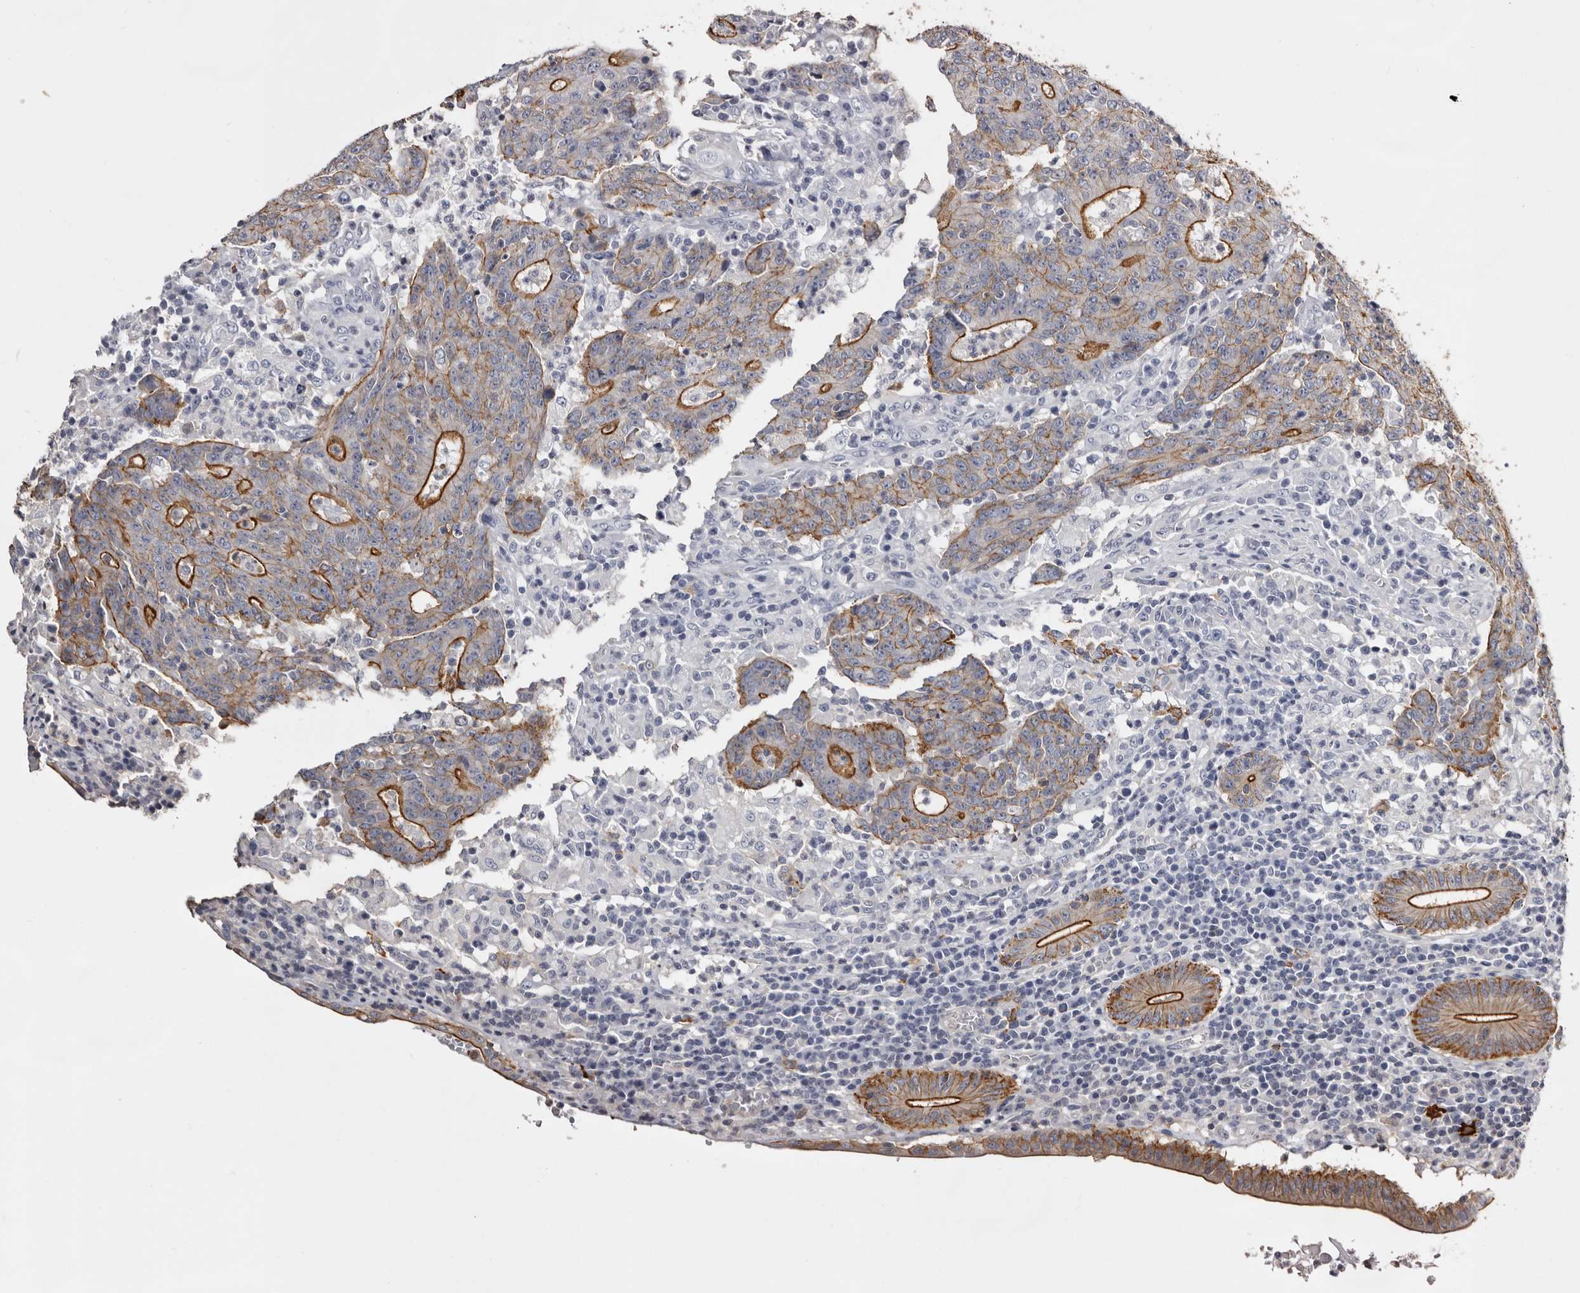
{"staining": {"intensity": "strong", "quantity": "25%-75%", "location": "cytoplasmic/membranous"}, "tissue": "colorectal cancer", "cell_type": "Tumor cells", "image_type": "cancer", "snomed": [{"axis": "morphology", "description": "Adenocarcinoma, NOS"}, {"axis": "topography", "description": "Colon"}], "caption": "A brown stain labels strong cytoplasmic/membranous staining of a protein in human colorectal adenocarcinoma tumor cells.", "gene": "LAD1", "patient": {"sex": "female", "age": 75}}